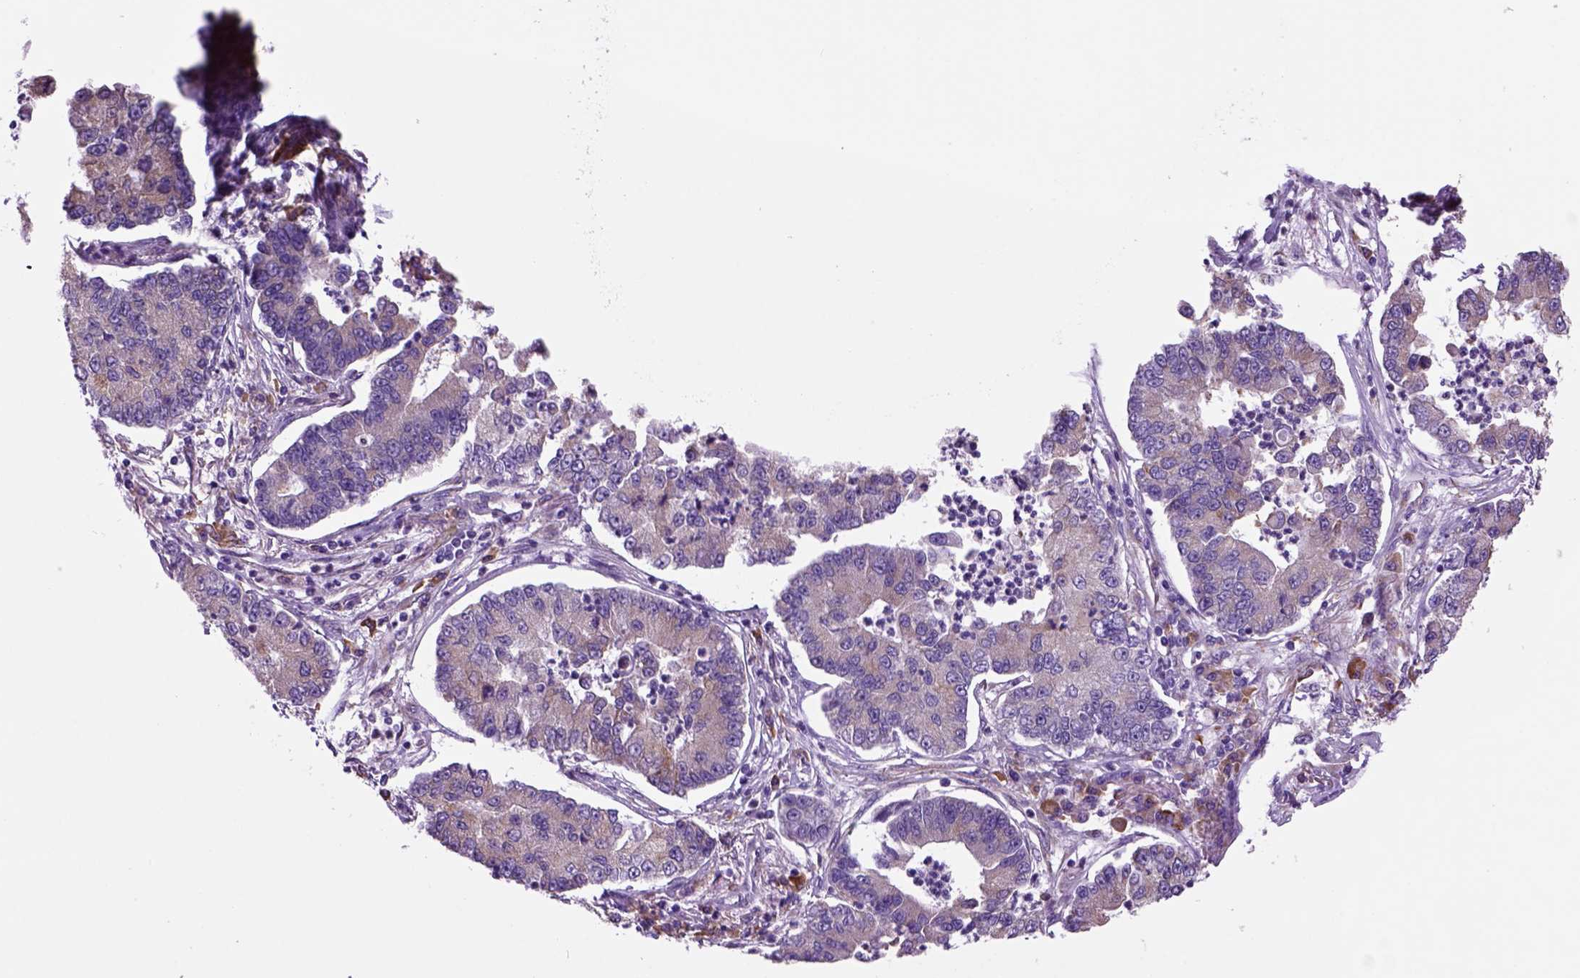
{"staining": {"intensity": "negative", "quantity": "none", "location": "none"}, "tissue": "lung cancer", "cell_type": "Tumor cells", "image_type": "cancer", "snomed": [{"axis": "morphology", "description": "Adenocarcinoma, NOS"}, {"axis": "topography", "description": "Lung"}], "caption": "Image shows no significant protein staining in tumor cells of lung cancer.", "gene": "PIAS3", "patient": {"sex": "female", "age": 57}}